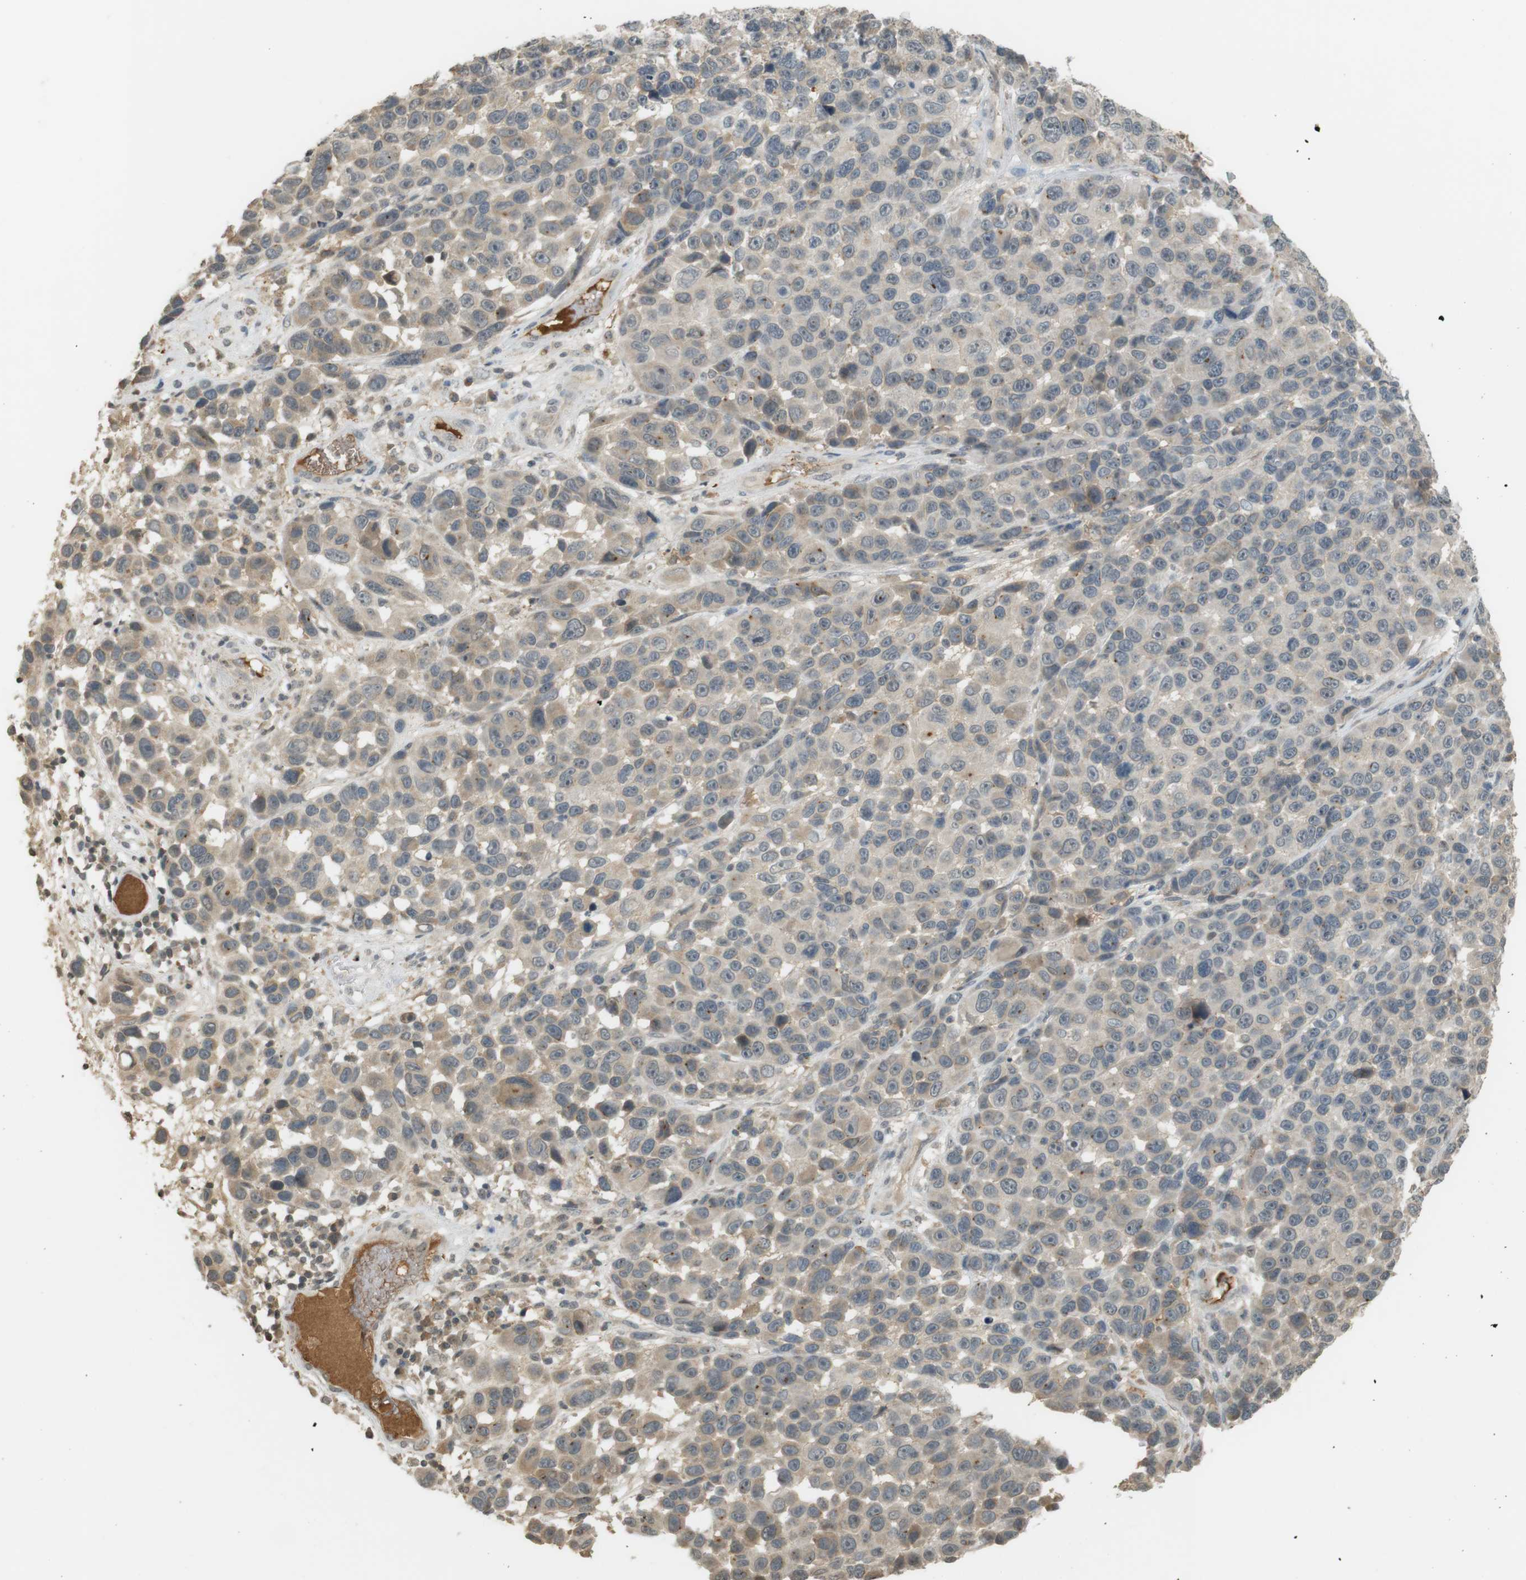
{"staining": {"intensity": "weak", "quantity": "<25%", "location": "cytoplasmic/membranous"}, "tissue": "melanoma", "cell_type": "Tumor cells", "image_type": "cancer", "snomed": [{"axis": "morphology", "description": "Malignant melanoma, NOS"}, {"axis": "topography", "description": "Skin"}], "caption": "Immunohistochemistry (IHC) image of human malignant melanoma stained for a protein (brown), which reveals no positivity in tumor cells.", "gene": "SRR", "patient": {"sex": "male", "age": 53}}